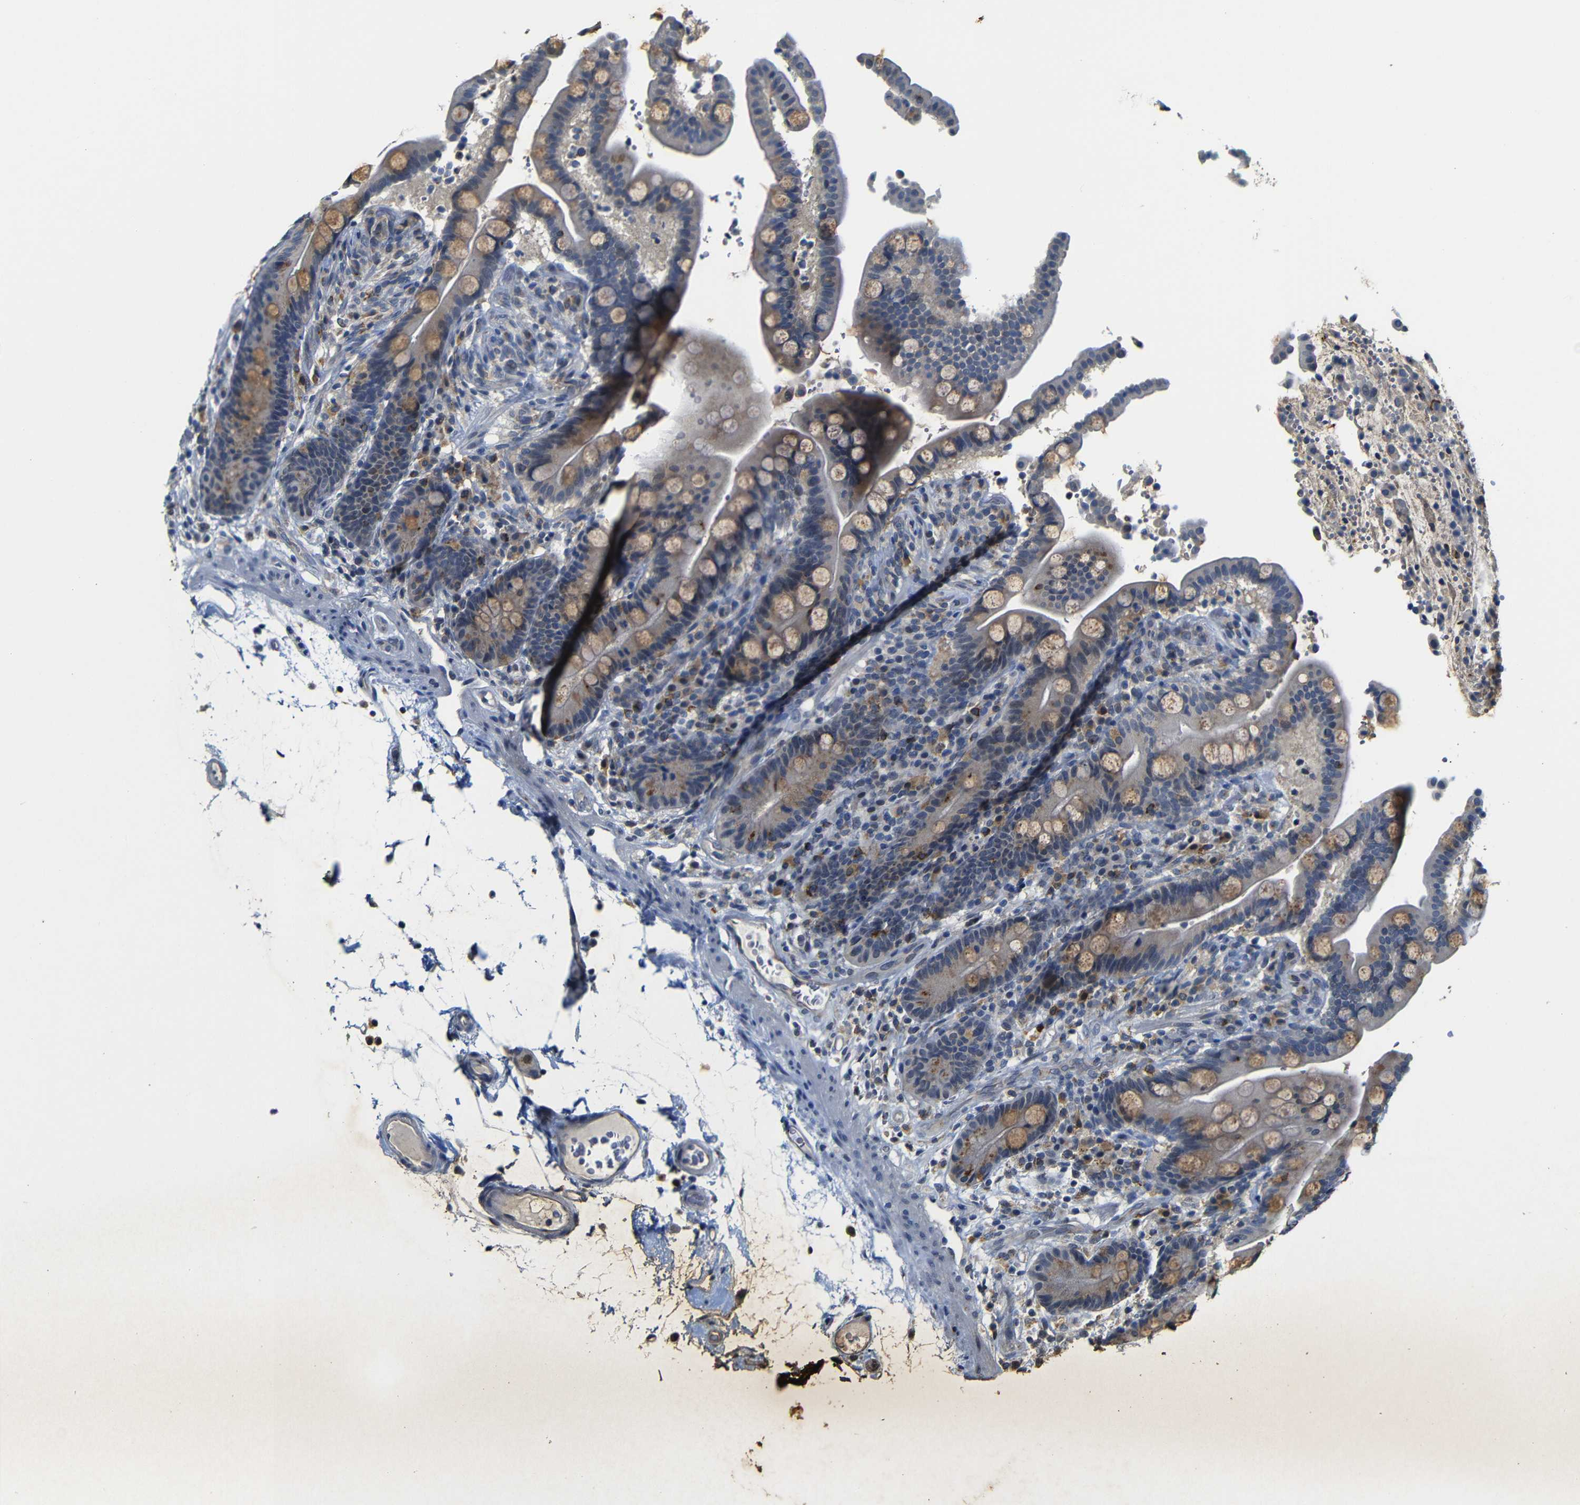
{"staining": {"intensity": "negative", "quantity": "none", "location": "none"}, "tissue": "colon", "cell_type": "Endothelial cells", "image_type": "normal", "snomed": [{"axis": "morphology", "description": "Normal tissue, NOS"}, {"axis": "topography", "description": "Colon"}], "caption": "DAB (3,3'-diaminobenzidine) immunohistochemical staining of unremarkable colon shows no significant expression in endothelial cells.", "gene": "FURIN", "patient": {"sex": "male", "age": 73}}